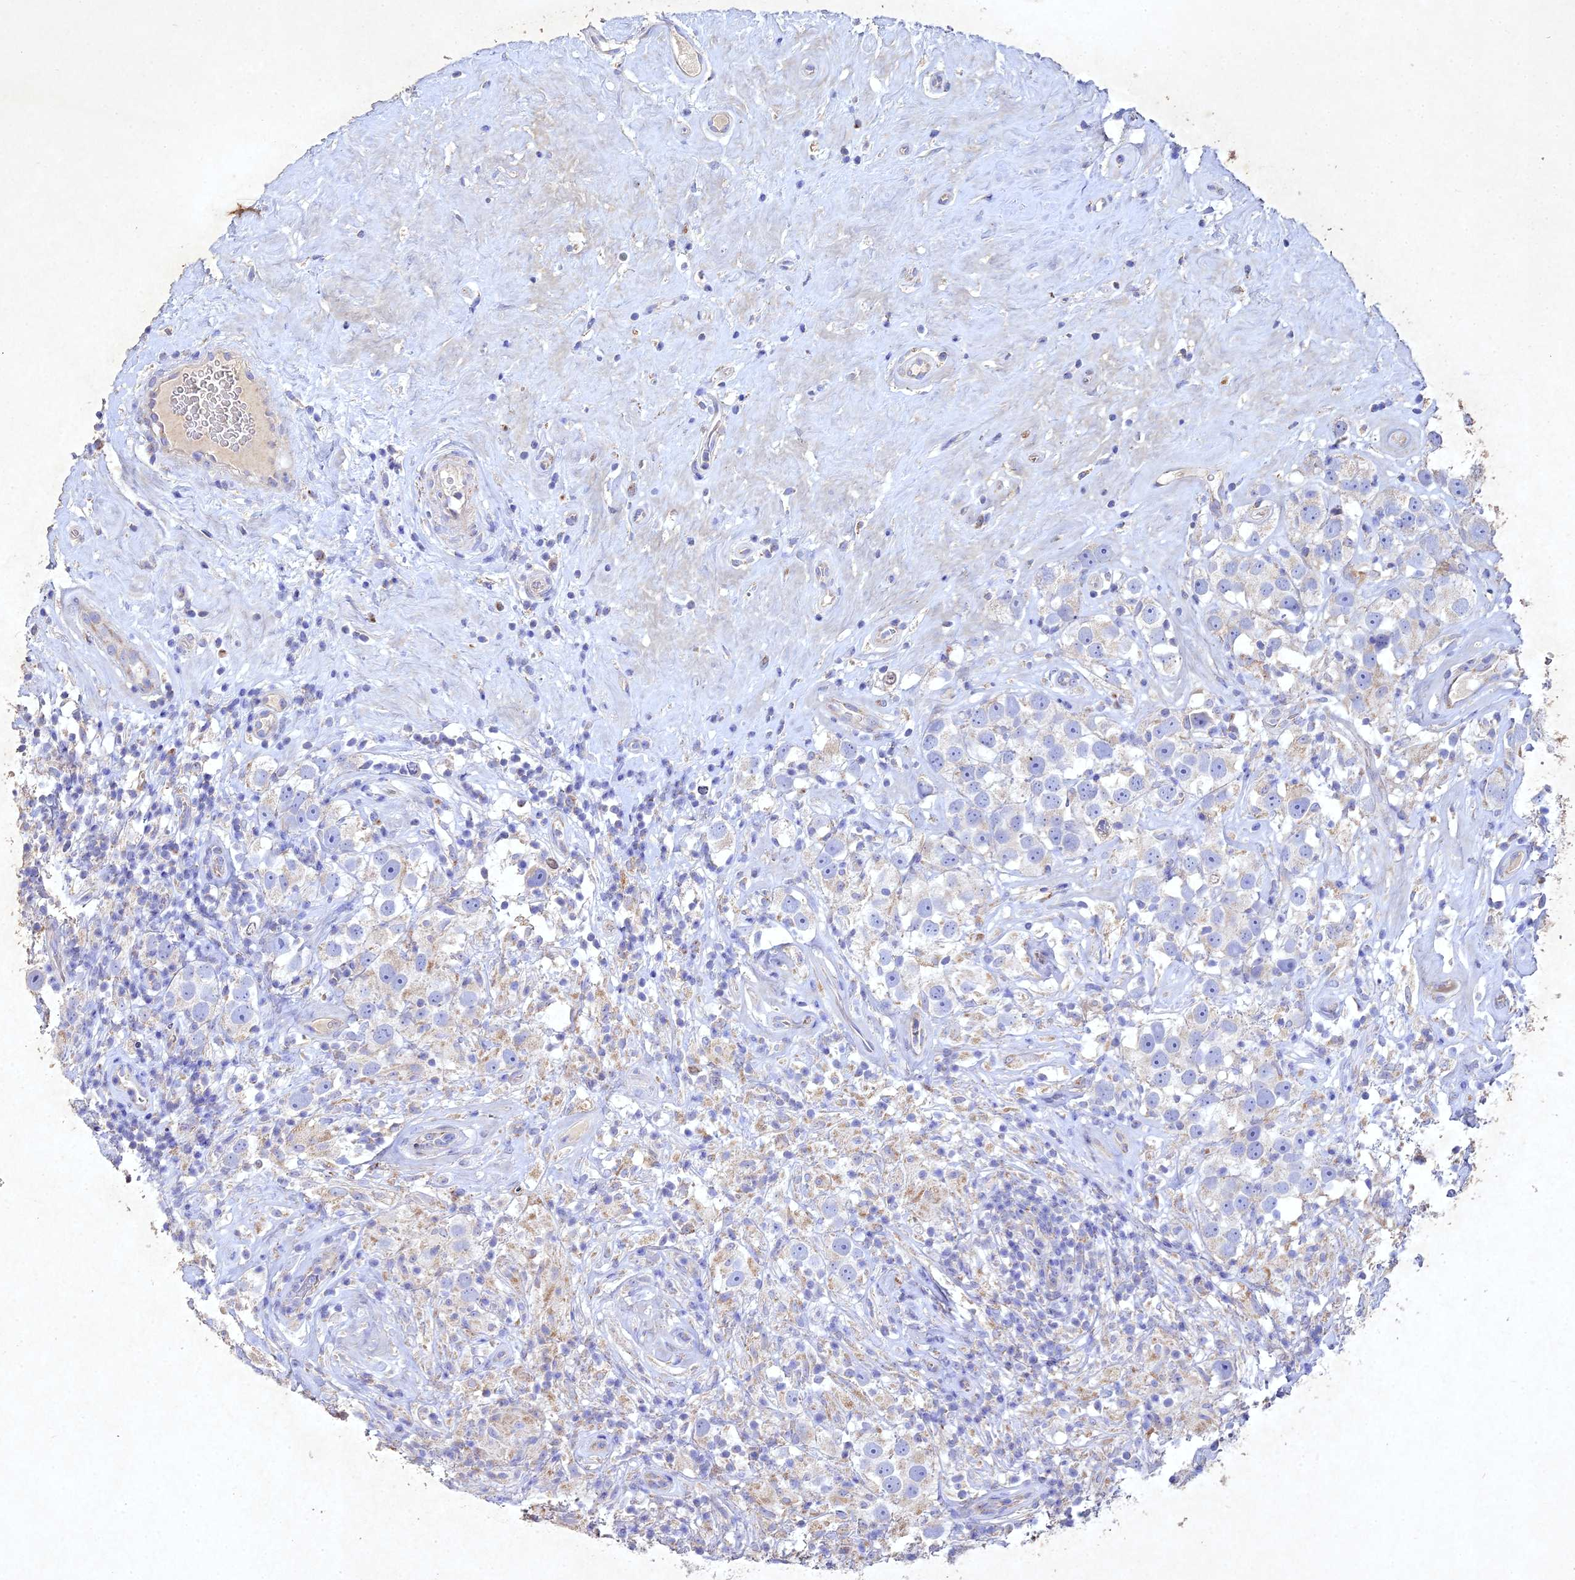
{"staining": {"intensity": "negative", "quantity": "none", "location": "none"}, "tissue": "testis cancer", "cell_type": "Tumor cells", "image_type": "cancer", "snomed": [{"axis": "morphology", "description": "Seminoma, NOS"}, {"axis": "topography", "description": "Testis"}], "caption": "Photomicrograph shows no significant protein expression in tumor cells of testis cancer. (Immunohistochemistry (ihc), brightfield microscopy, high magnification).", "gene": "NDUFV1", "patient": {"sex": "male", "age": 49}}